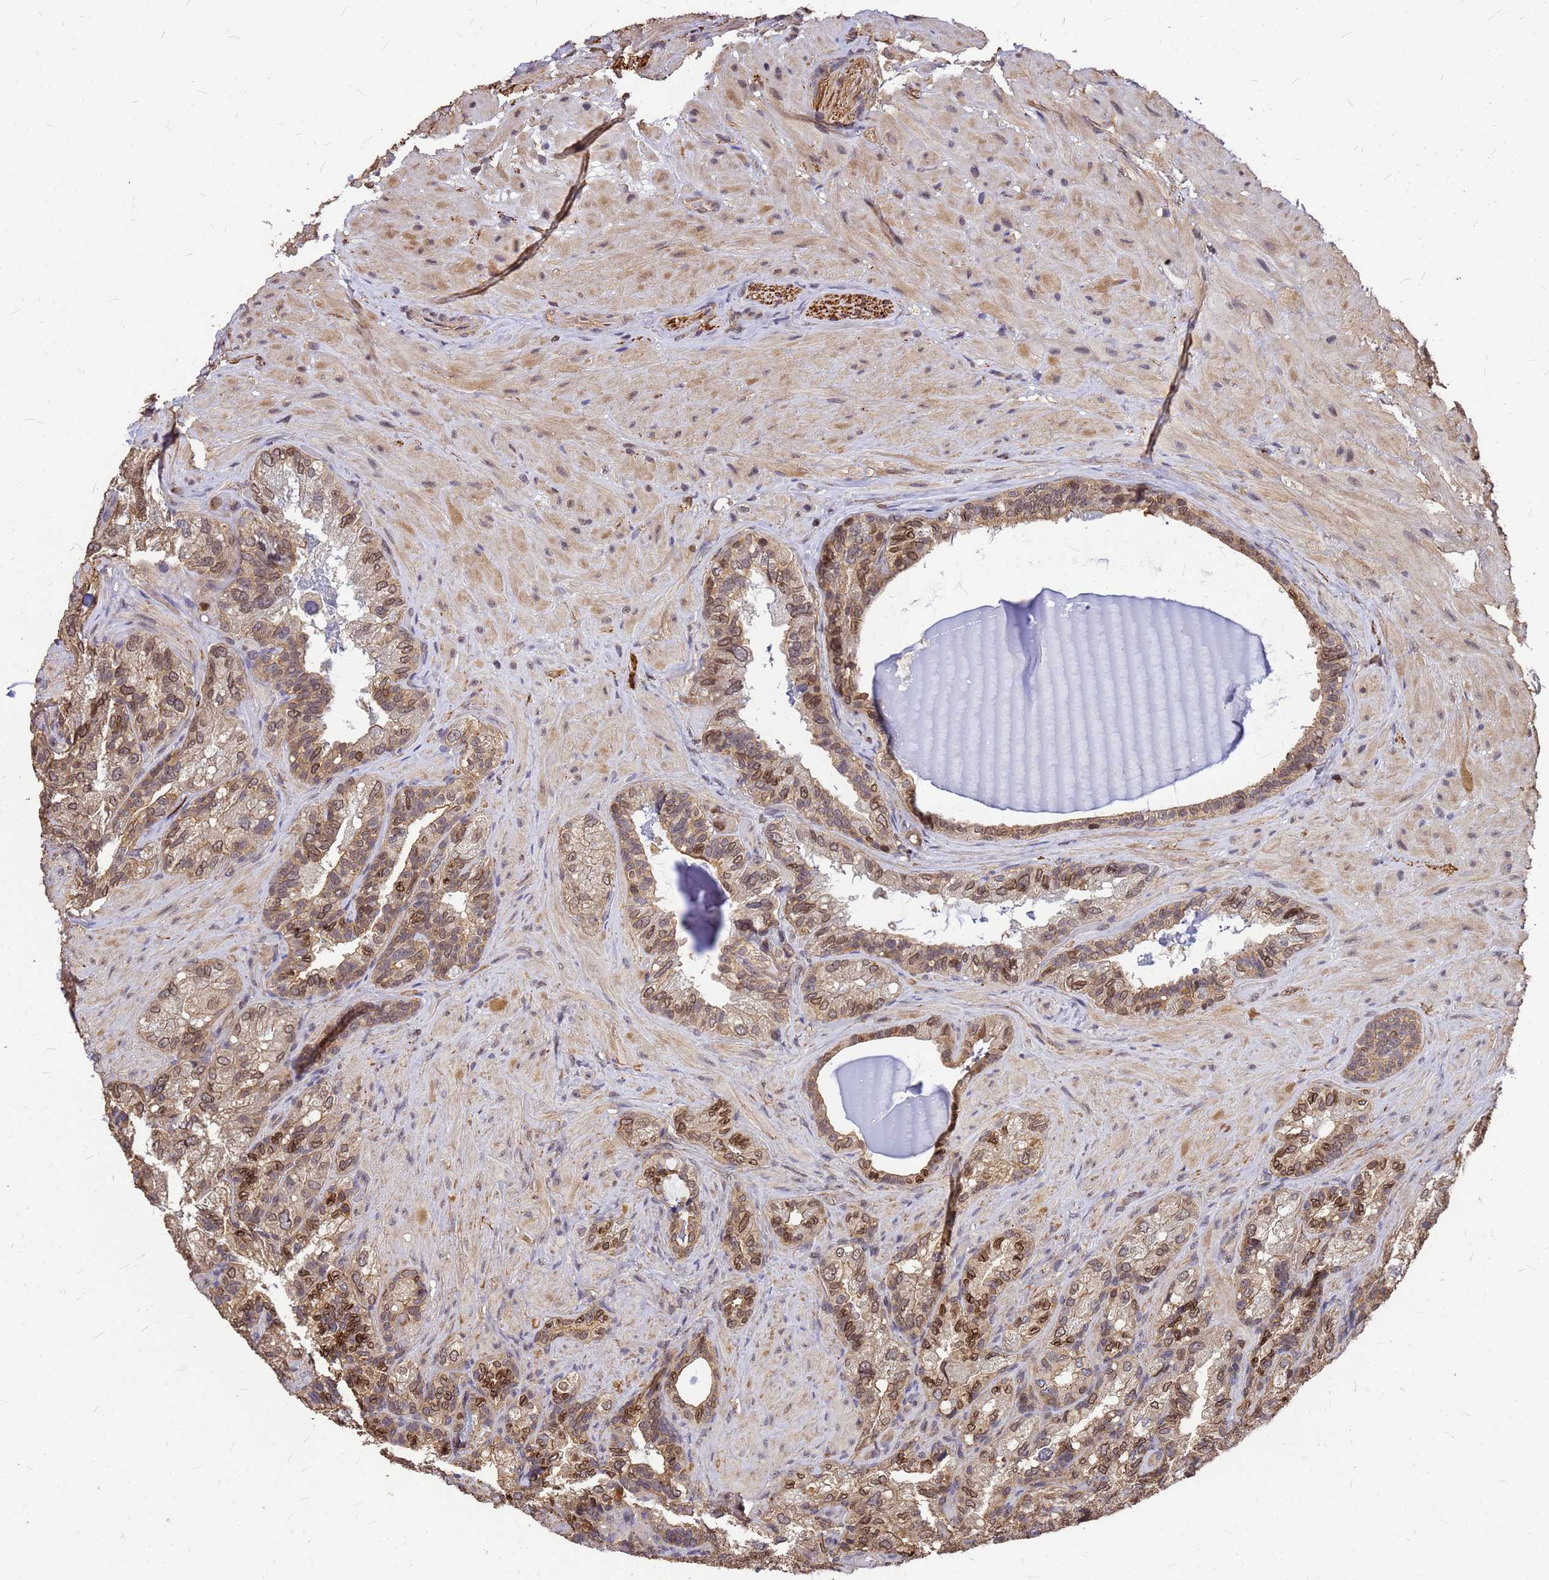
{"staining": {"intensity": "moderate", "quantity": ">75%", "location": "cytoplasmic/membranous,nuclear"}, "tissue": "seminal vesicle", "cell_type": "Glandular cells", "image_type": "normal", "snomed": [{"axis": "morphology", "description": "Normal tissue, NOS"}, {"axis": "topography", "description": "Prostate and seminal vesicle, NOS"}, {"axis": "topography", "description": "Prostate"}, {"axis": "topography", "description": "Seminal veicle"}], "caption": "Seminal vesicle stained for a protein reveals moderate cytoplasmic/membranous,nuclear positivity in glandular cells. Immunohistochemistry stains the protein of interest in brown and the nuclei are stained blue.", "gene": "C1orf35", "patient": {"sex": "male", "age": 67}}